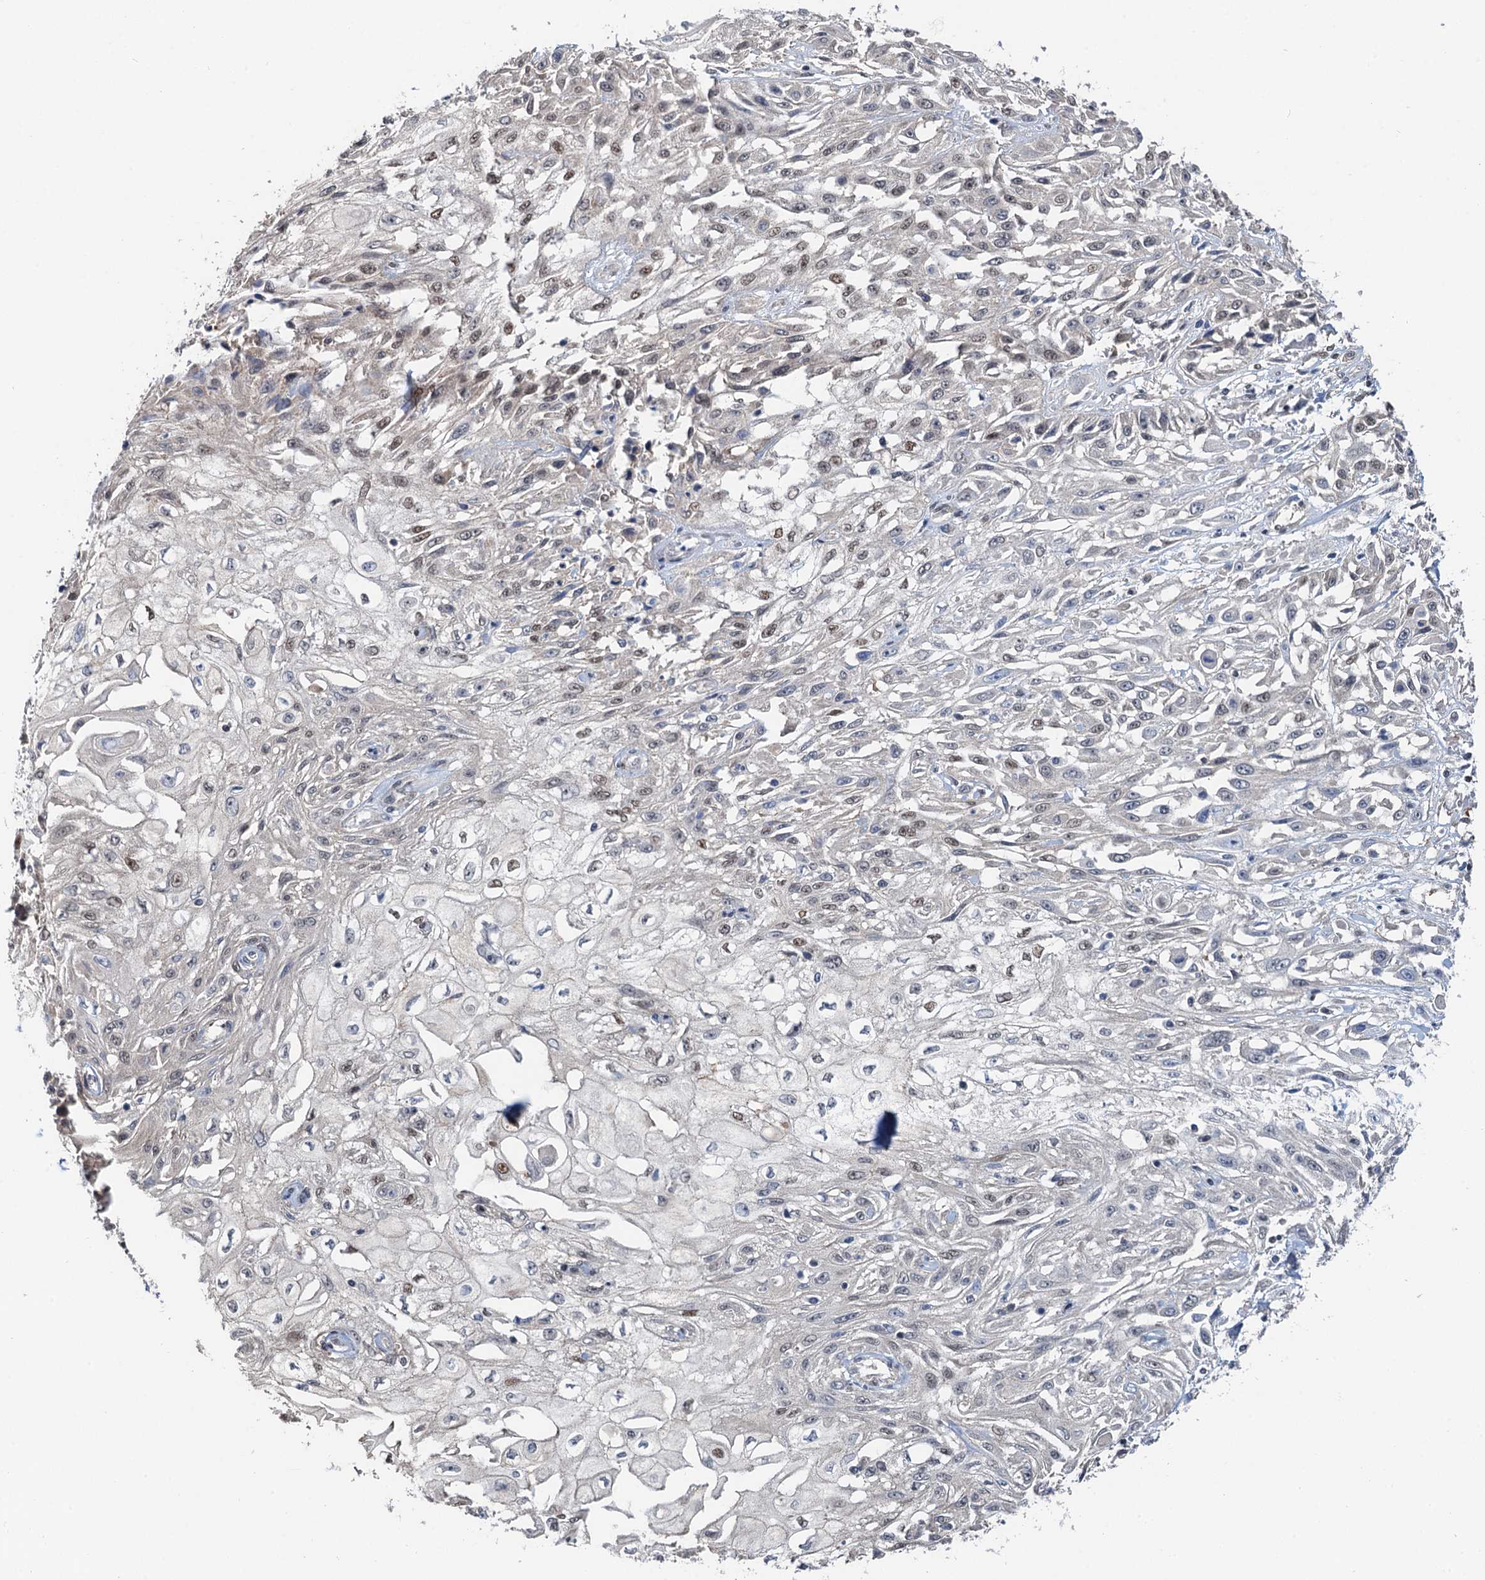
{"staining": {"intensity": "weak", "quantity": "25%-75%", "location": "nuclear"}, "tissue": "skin cancer", "cell_type": "Tumor cells", "image_type": "cancer", "snomed": [{"axis": "morphology", "description": "Squamous cell carcinoma, NOS"}, {"axis": "morphology", "description": "Squamous cell carcinoma, metastatic, NOS"}, {"axis": "topography", "description": "Skin"}, {"axis": "topography", "description": "Lymph node"}], "caption": "This is an image of immunohistochemistry staining of skin metastatic squamous cell carcinoma, which shows weak positivity in the nuclear of tumor cells.", "gene": "CFDP1", "patient": {"sex": "male", "age": 75}}